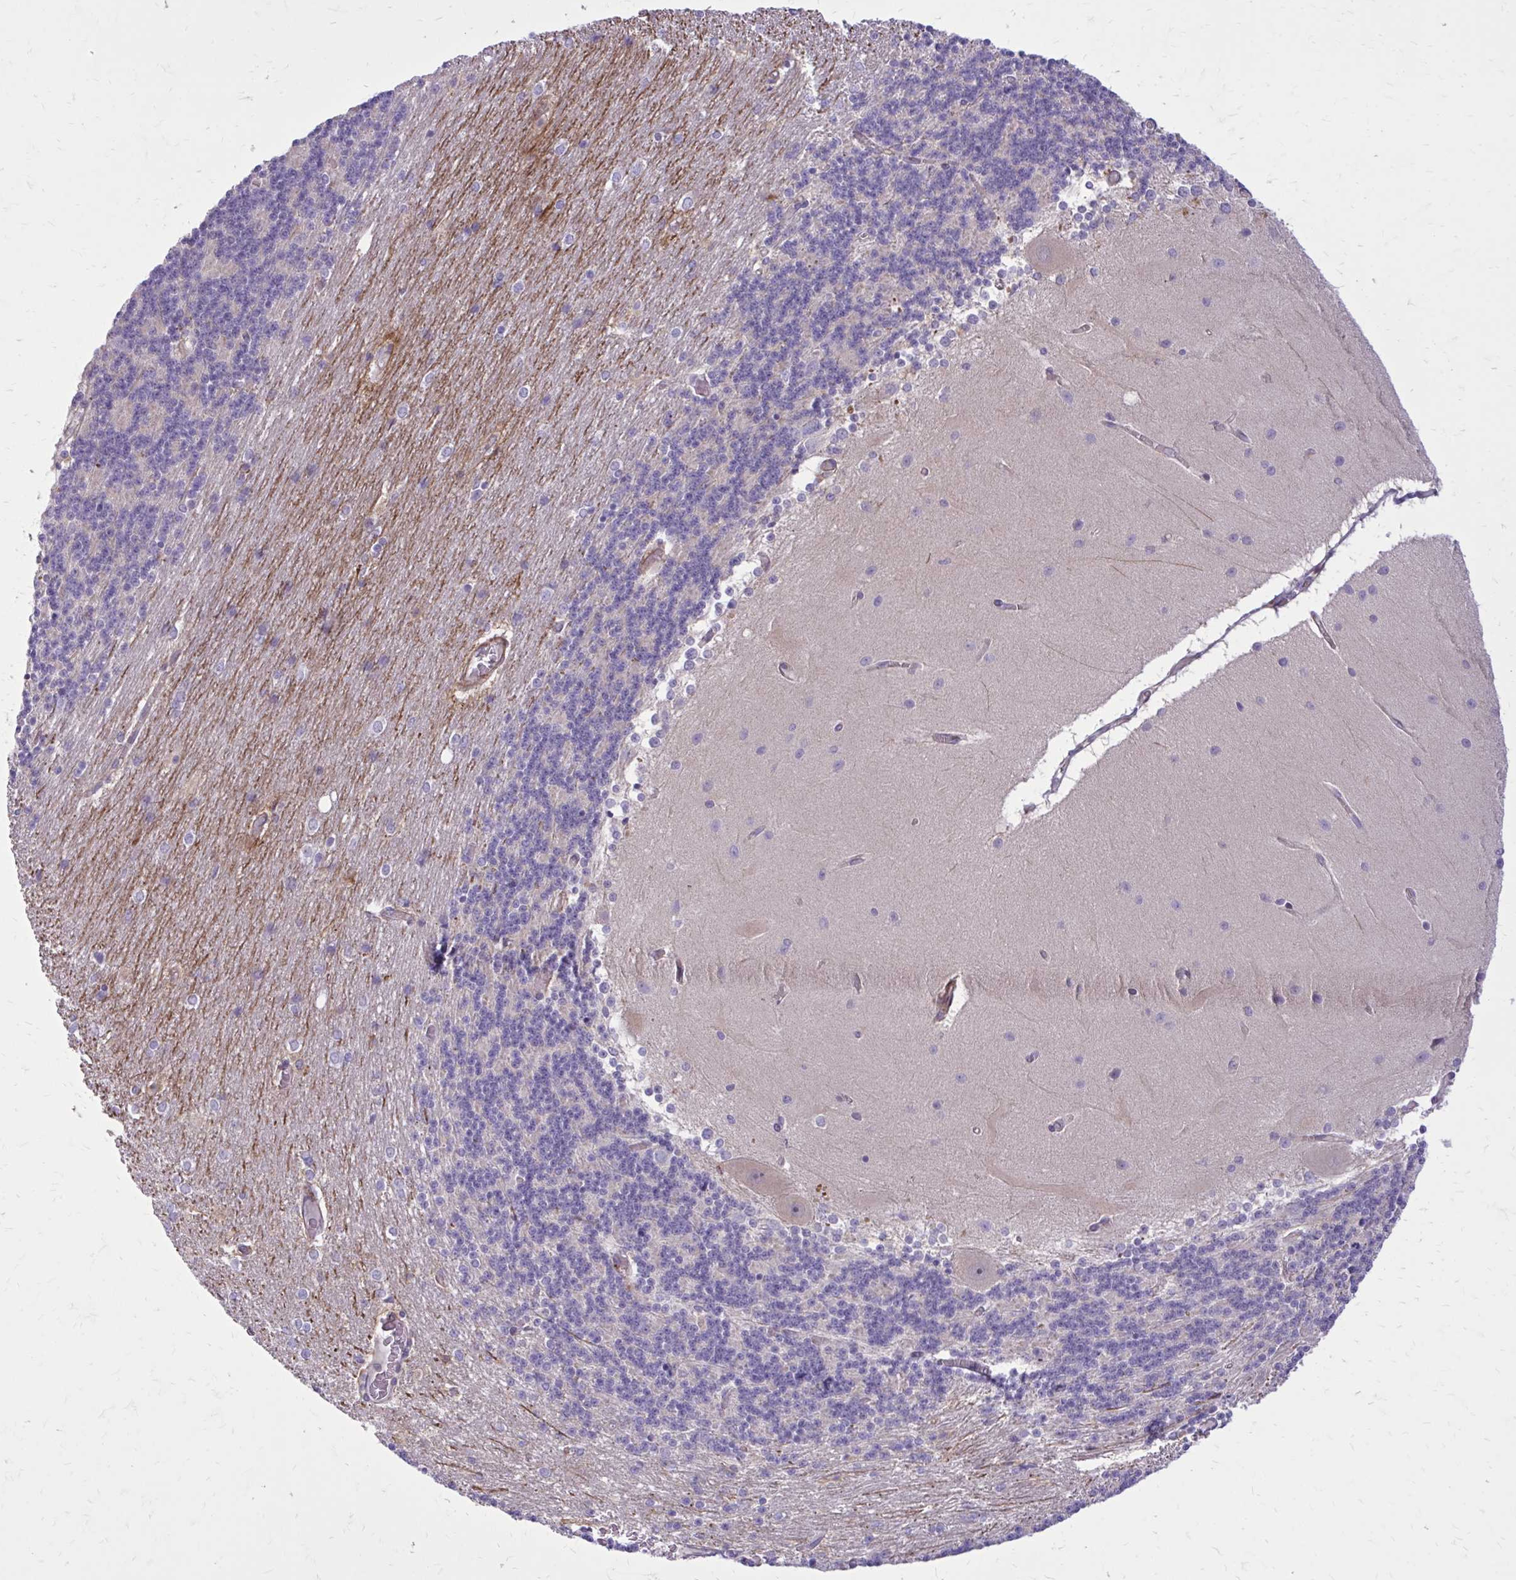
{"staining": {"intensity": "negative", "quantity": "none", "location": "none"}, "tissue": "cerebellum", "cell_type": "Cells in granular layer", "image_type": "normal", "snomed": [{"axis": "morphology", "description": "Normal tissue, NOS"}, {"axis": "topography", "description": "Cerebellum"}], "caption": "This image is of benign cerebellum stained with IHC to label a protein in brown with the nuclei are counter-stained blue. There is no staining in cells in granular layer.", "gene": "FAP", "patient": {"sex": "female", "age": 54}}